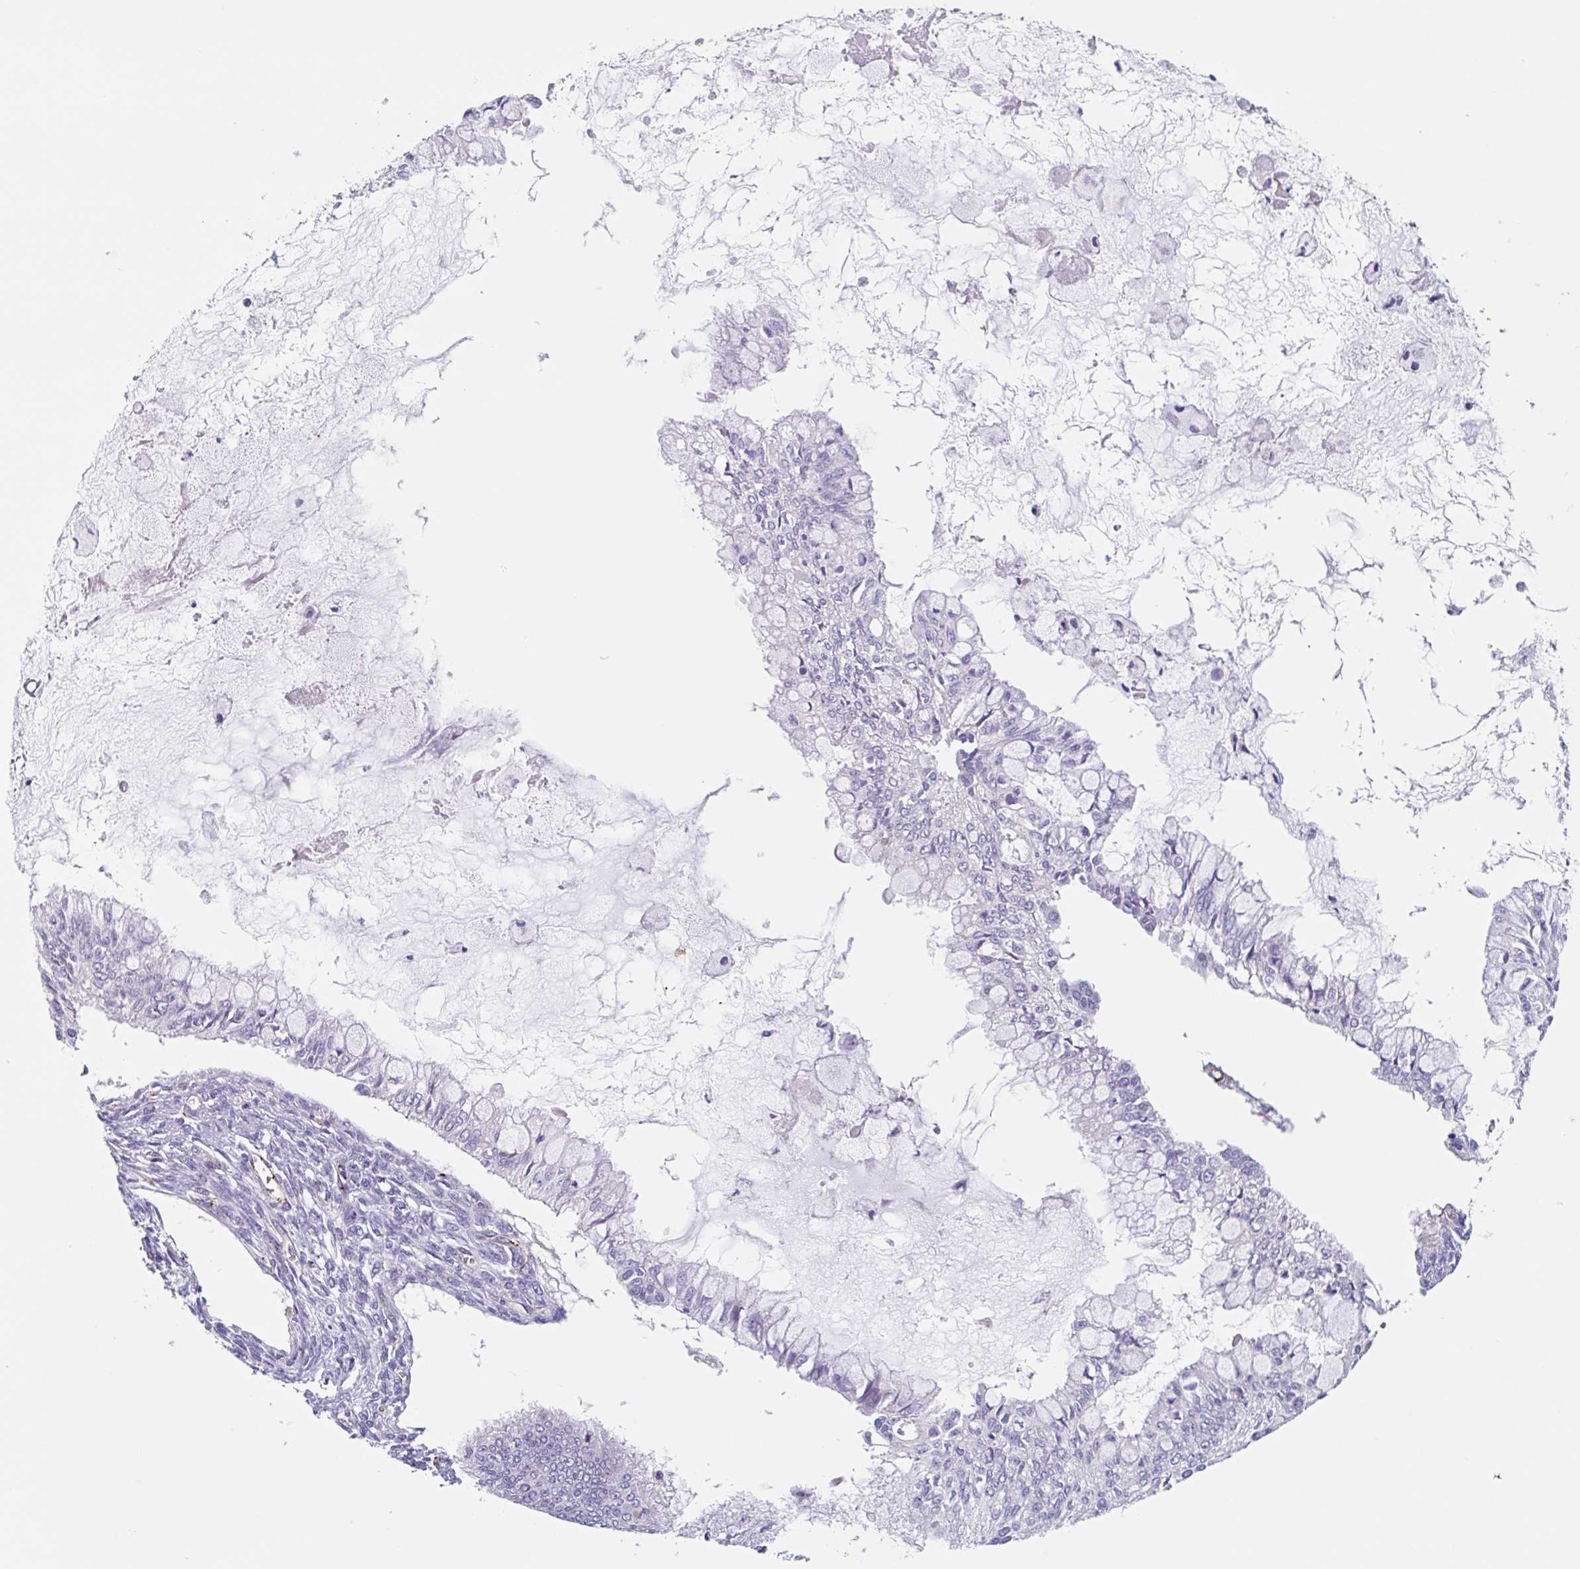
{"staining": {"intensity": "negative", "quantity": "none", "location": "none"}, "tissue": "ovarian cancer", "cell_type": "Tumor cells", "image_type": "cancer", "snomed": [{"axis": "morphology", "description": "Cystadenocarcinoma, mucinous, NOS"}, {"axis": "topography", "description": "Ovary"}], "caption": "The histopathology image exhibits no significant positivity in tumor cells of mucinous cystadenocarcinoma (ovarian). (Stains: DAB (3,3'-diaminobenzidine) immunohistochemistry with hematoxylin counter stain, Microscopy: brightfield microscopy at high magnification).", "gene": "EHD4", "patient": {"sex": "female", "age": 34}}